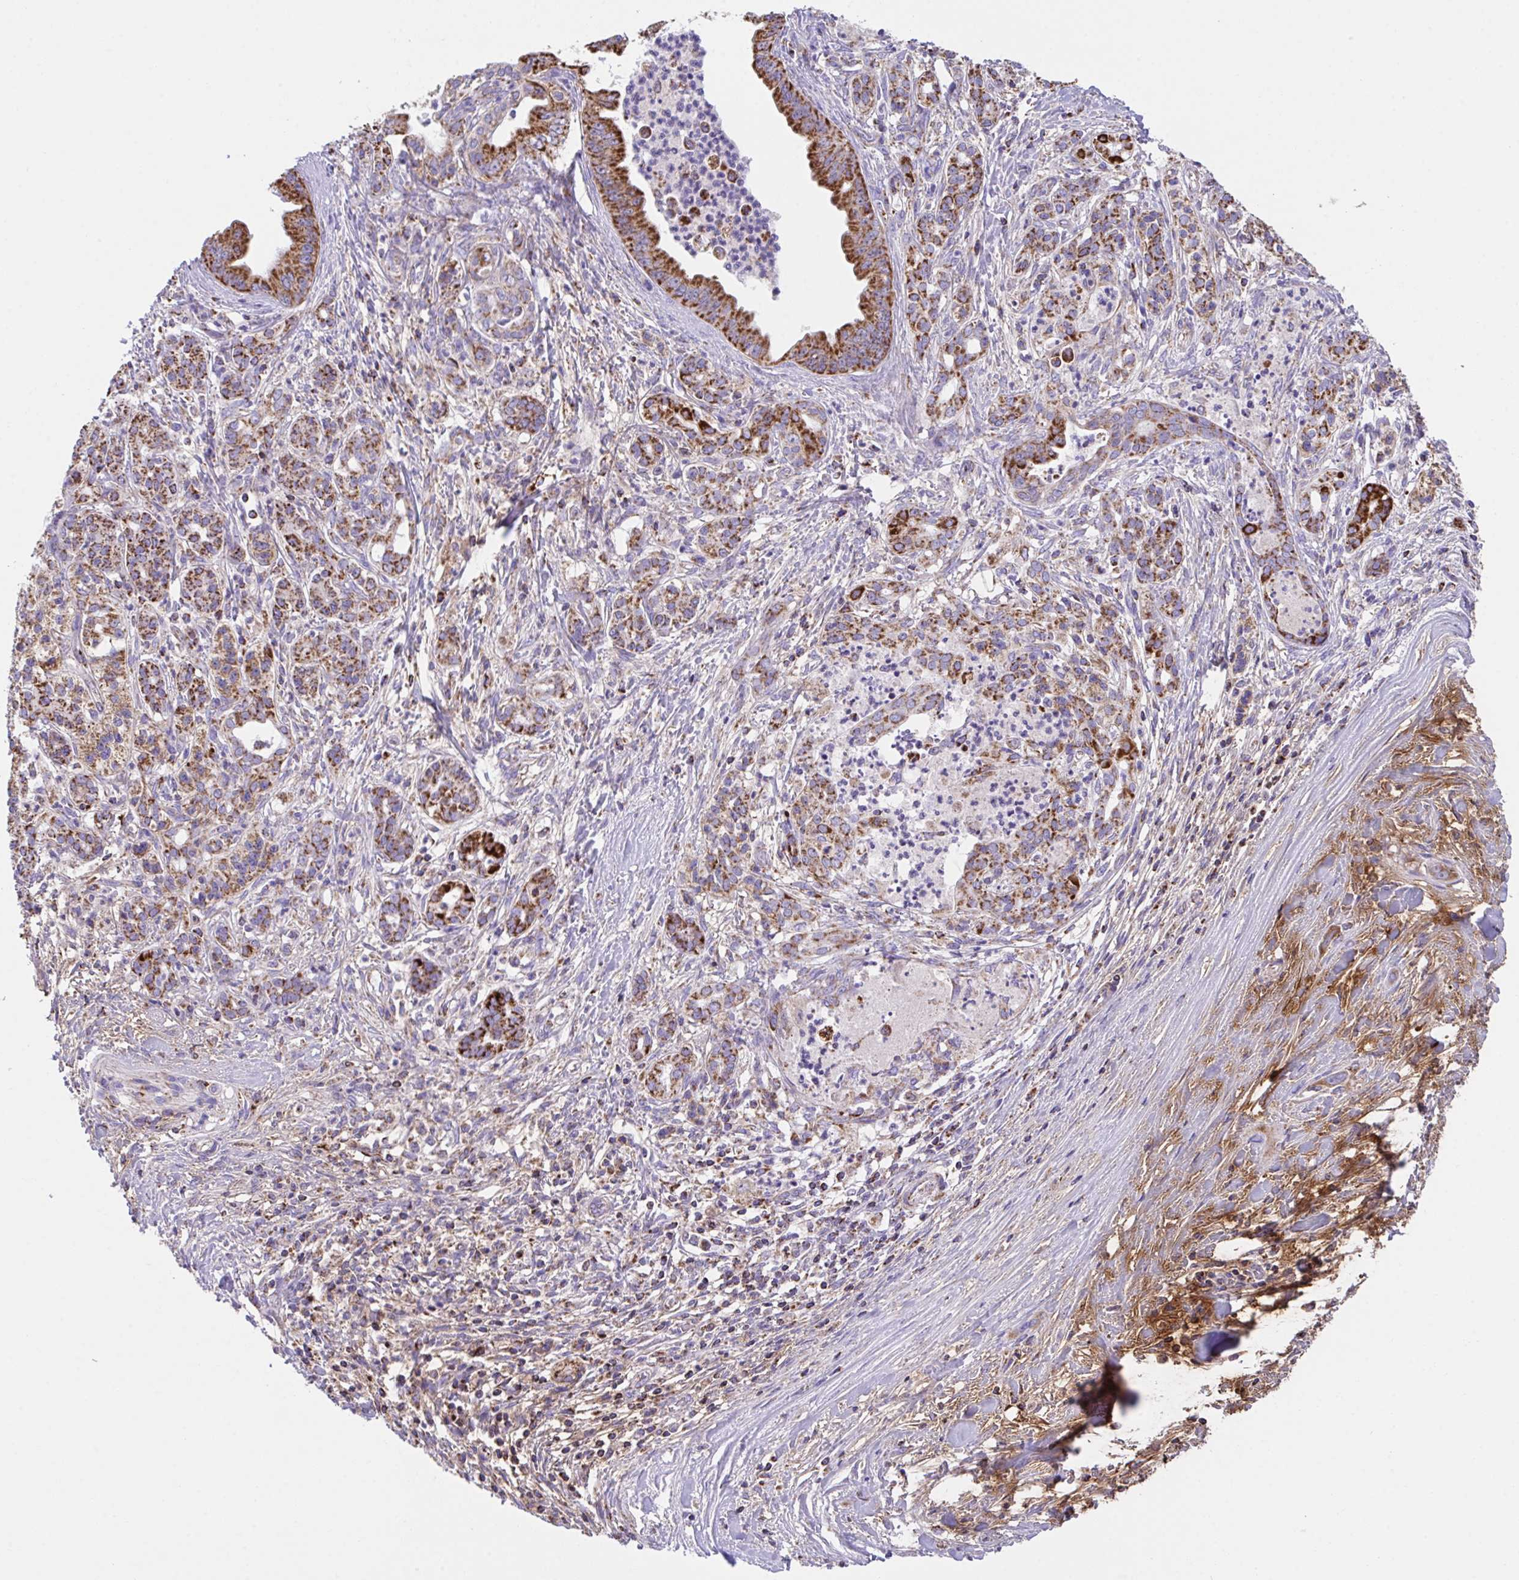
{"staining": {"intensity": "moderate", "quantity": ">75%", "location": "cytoplasmic/membranous"}, "tissue": "pancreatic cancer", "cell_type": "Tumor cells", "image_type": "cancer", "snomed": [{"axis": "morphology", "description": "Adenocarcinoma, NOS"}, {"axis": "topography", "description": "Pancreas"}], "caption": "Tumor cells show medium levels of moderate cytoplasmic/membranous expression in about >75% of cells in human adenocarcinoma (pancreatic). (IHC, brightfield microscopy, high magnification).", "gene": "PCMTD2", "patient": {"sex": "male", "age": 58}}